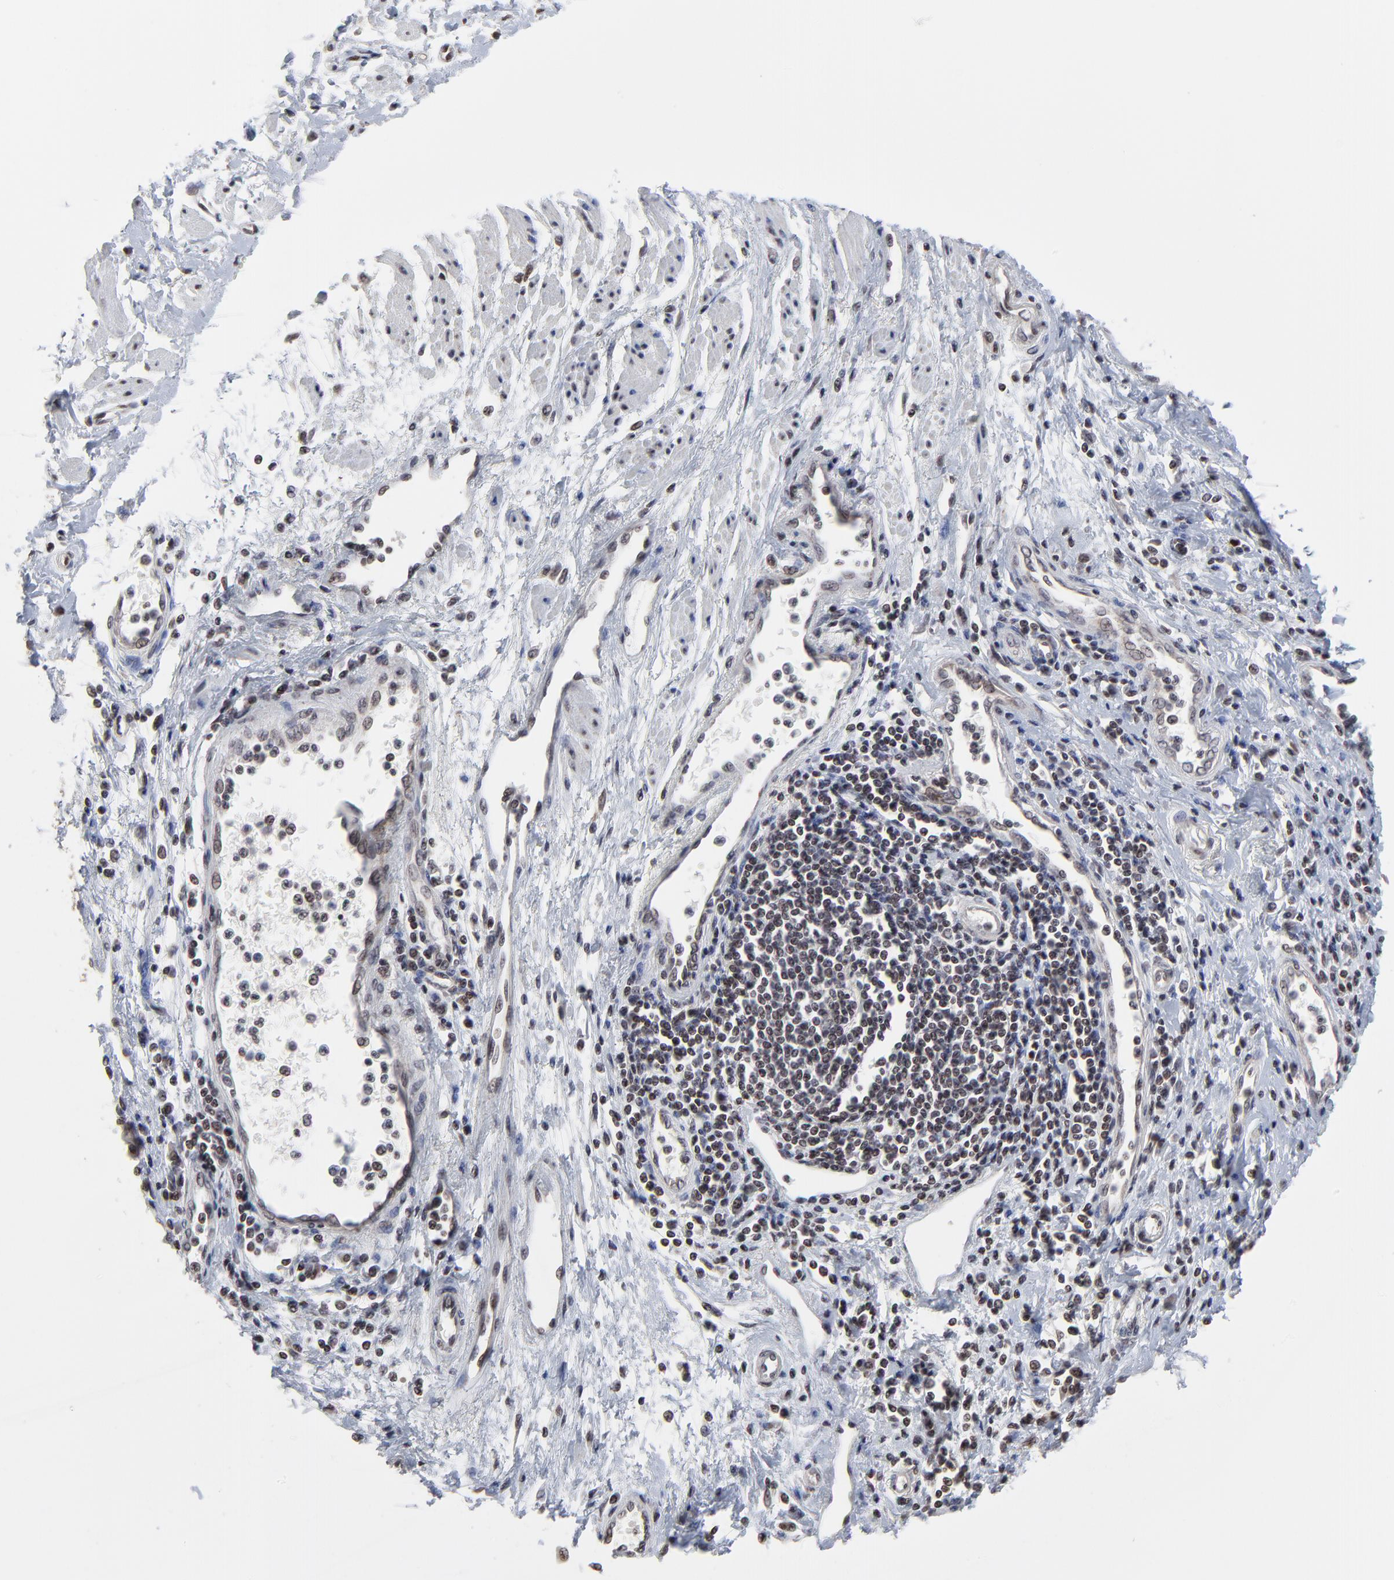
{"staining": {"intensity": "moderate", "quantity": ">75%", "location": "nuclear"}, "tissue": "esophagus", "cell_type": "Squamous epithelial cells", "image_type": "normal", "snomed": [{"axis": "morphology", "description": "Normal tissue, NOS"}, {"axis": "topography", "description": "Esophagus"}], "caption": "Esophagus stained with DAB (3,3'-diaminobenzidine) IHC demonstrates medium levels of moderate nuclear staining in approximately >75% of squamous epithelial cells. The staining was performed using DAB (3,3'-diaminobenzidine) to visualize the protein expression in brown, while the nuclei were stained in blue with hematoxylin (Magnification: 20x).", "gene": "ZNF777", "patient": {"sex": "male", "age": 70}}